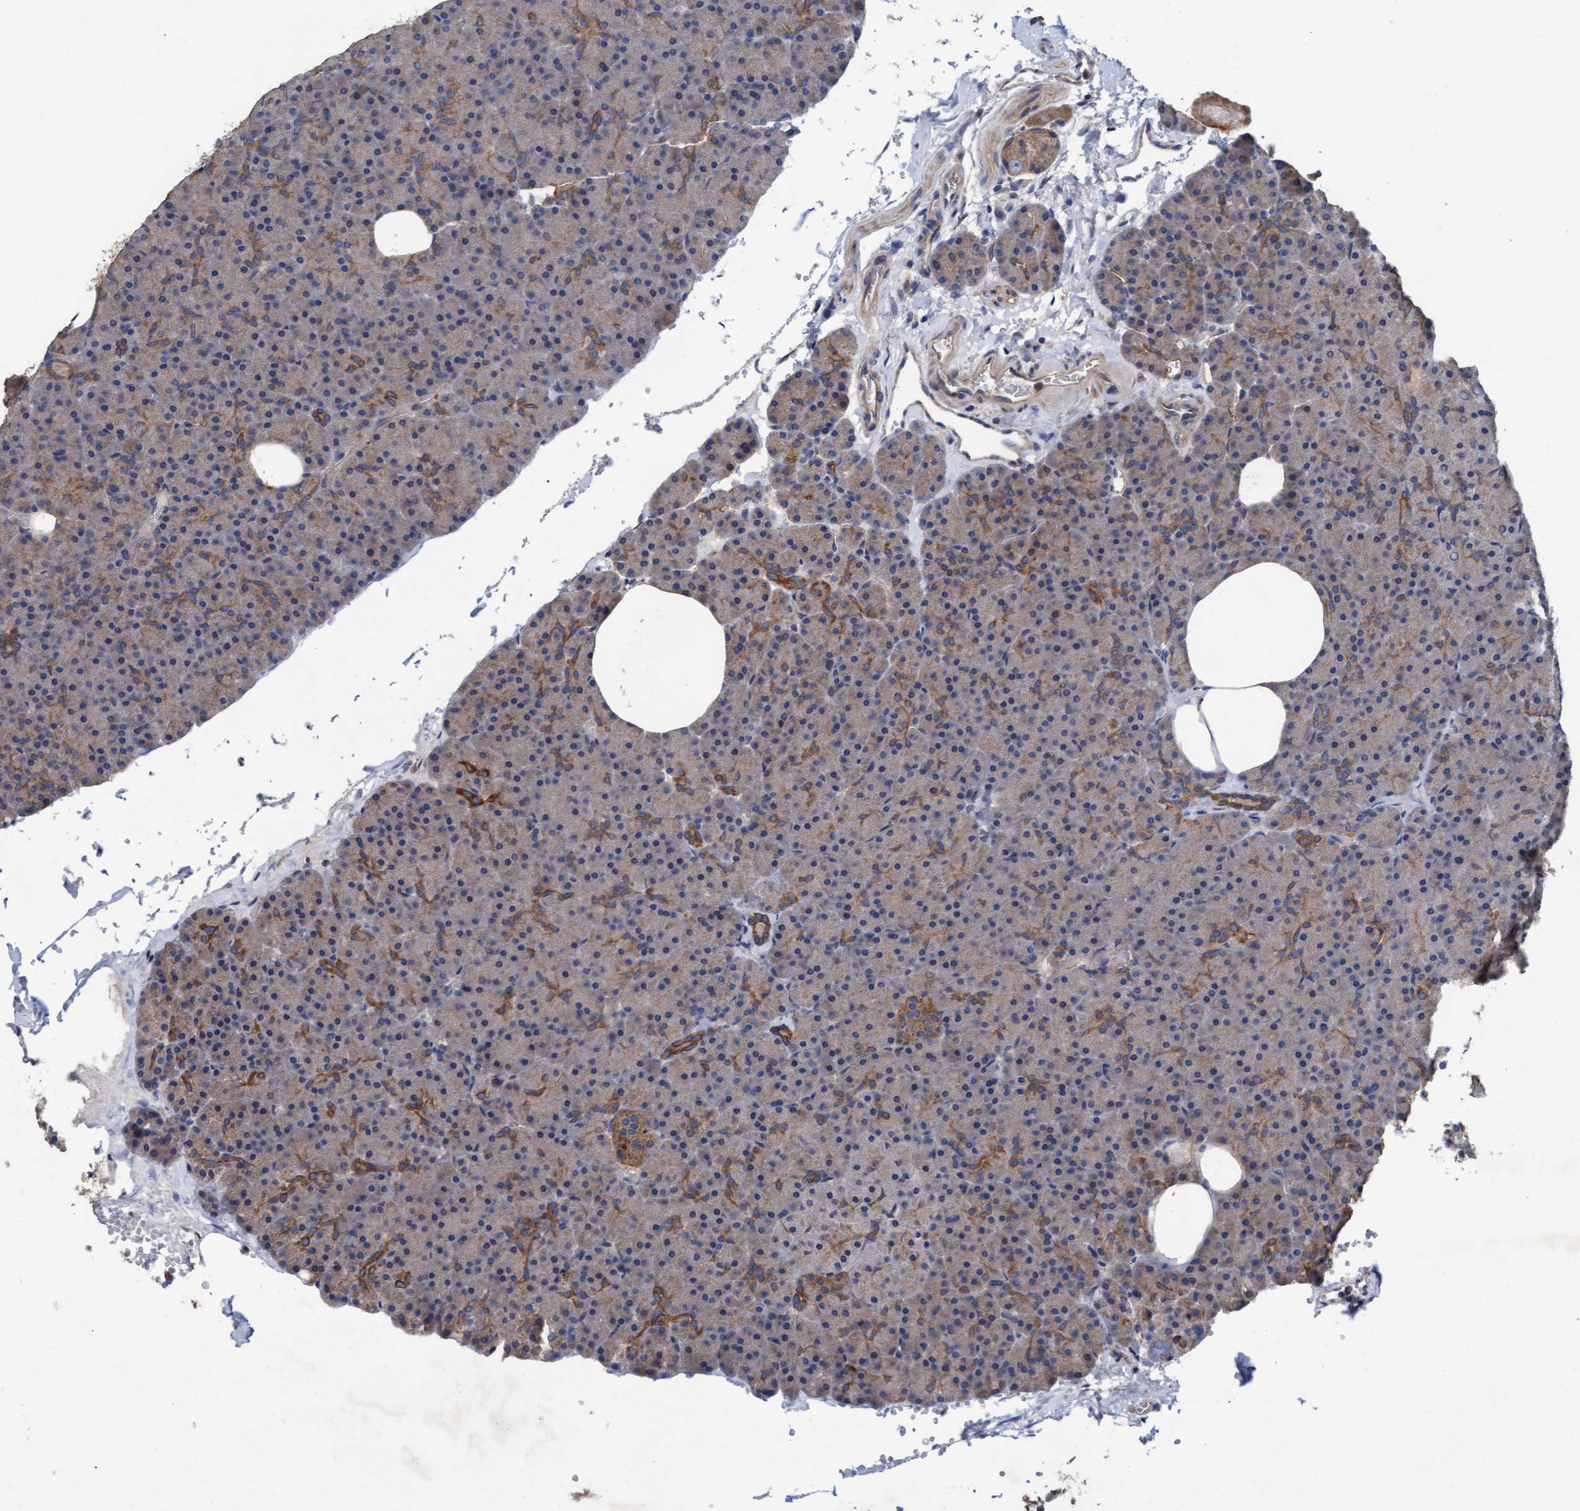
{"staining": {"intensity": "moderate", "quantity": "25%-75%", "location": "cytoplasmic/membranous"}, "tissue": "pancreas", "cell_type": "Exocrine glandular cells", "image_type": "normal", "snomed": [{"axis": "morphology", "description": "Normal tissue, NOS"}, {"axis": "morphology", "description": "Carcinoid, malignant, NOS"}, {"axis": "topography", "description": "Pancreas"}], "caption": "Immunohistochemistry (IHC) image of unremarkable pancreas stained for a protein (brown), which reveals medium levels of moderate cytoplasmic/membranous staining in approximately 25%-75% of exocrine glandular cells.", "gene": "MRPL38", "patient": {"sex": "female", "age": 35}}